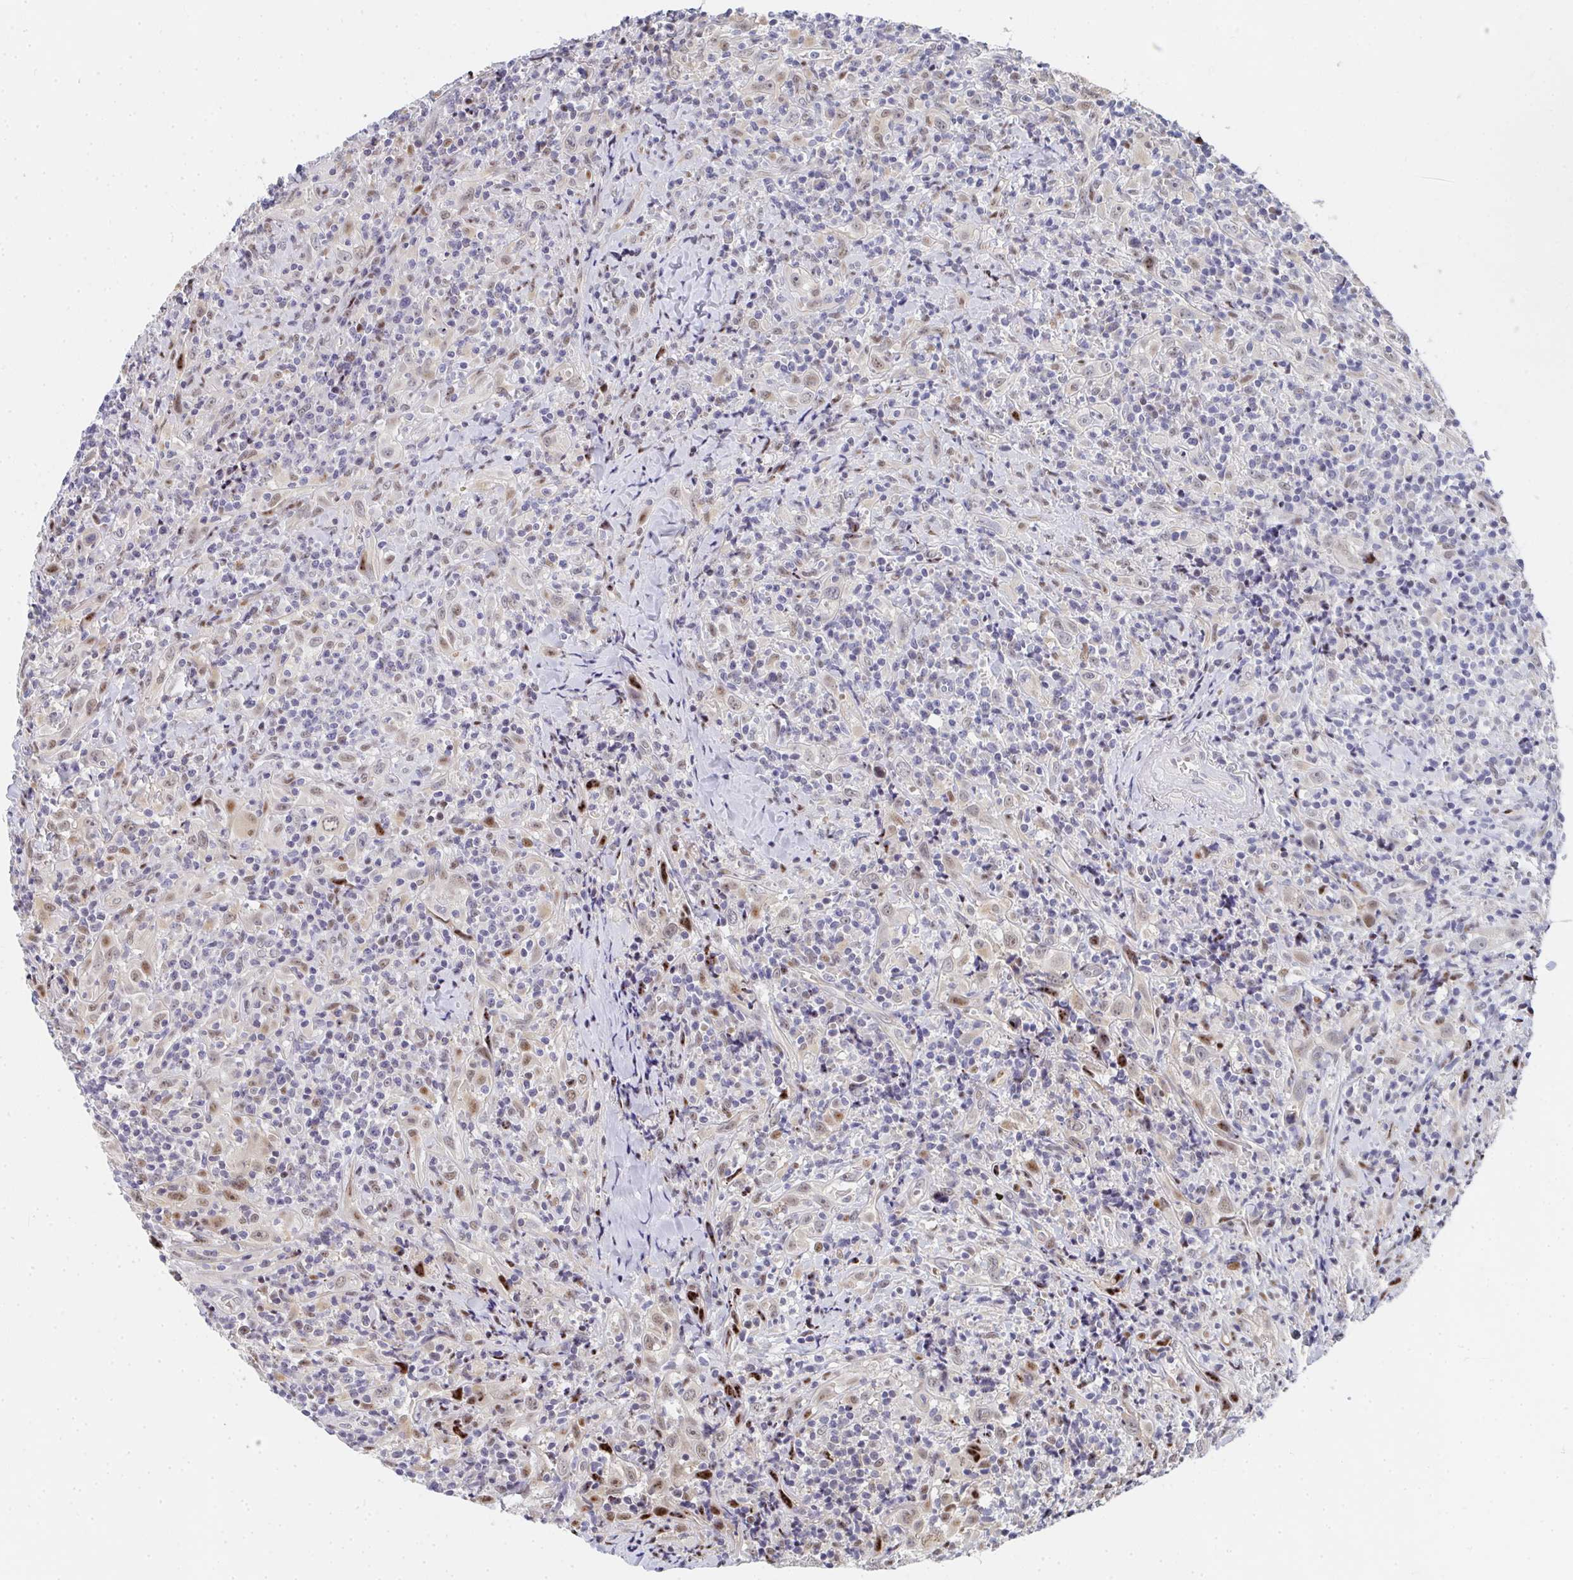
{"staining": {"intensity": "moderate", "quantity": "25%-75%", "location": "nuclear"}, "tissue": "head and neck cancer", "cell_type": "Tumor cells", "image_type": "cancer", "snomed": [{"axis": "morphology", "description": "Squamous cell carcinoma, NOS"}, {"axis": "topography", "description": "Head-Neck"}], "caption": "A medium amount of moderate nuclear staining is seen in approximately 25%-75% of tumor cells in head and neck squamous cell carcinoma tissue.", "gene": "ZIC3", "patient": {"sex": "female", "age": 95}}